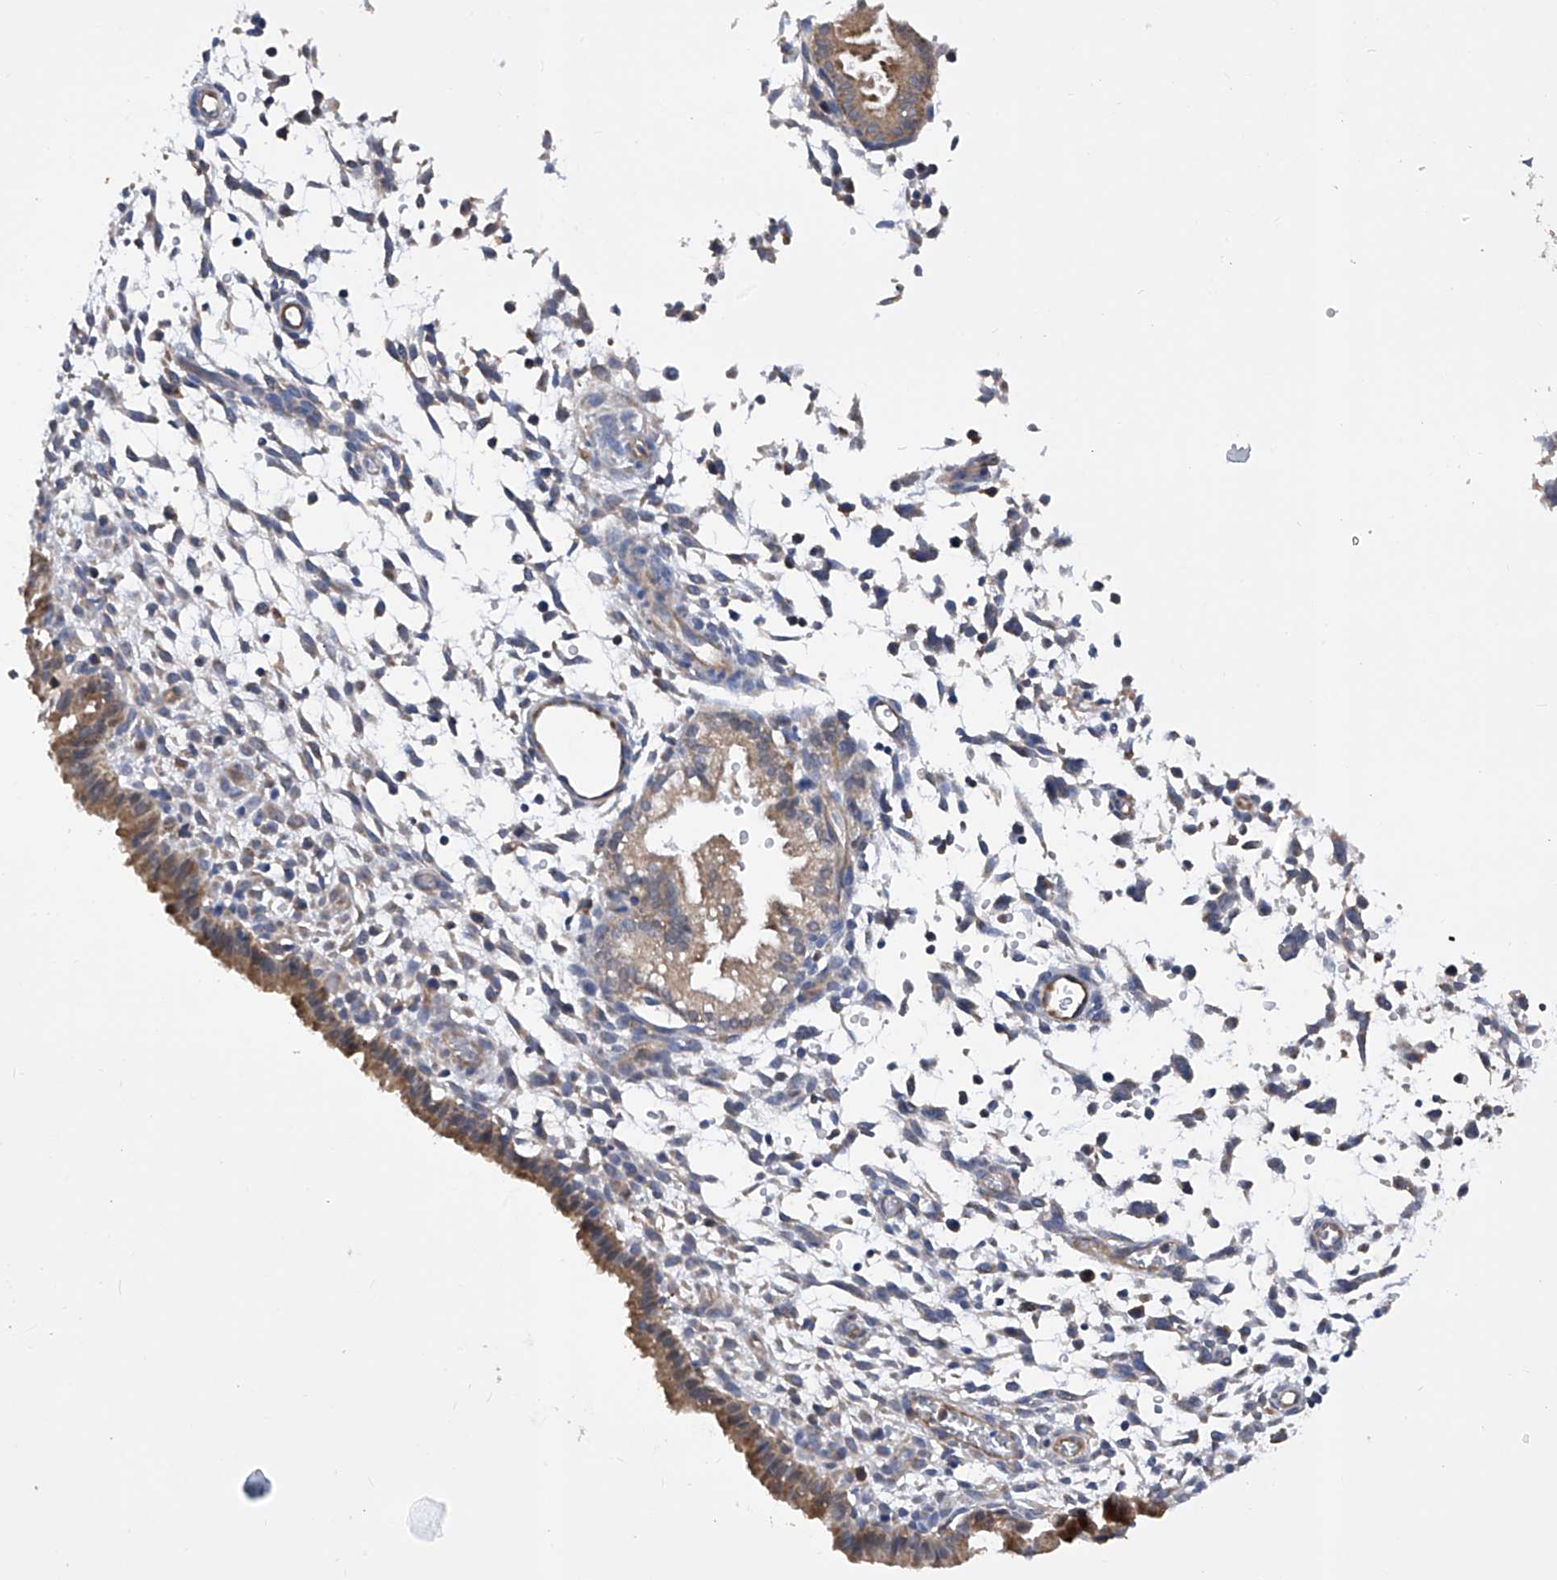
{"staining": {"intensity": "weak", "quantity": "<25%", "location": "cytoplasmic/membranous"}, "tissue": "endometrium", "cell_type": "Cells in endometrial stroma", "image_type": "normal", "snomed": [{"axis": "morphology", "description": "Normal tissue, NOS"}, {"axis": "topography", "description": "Endometrium"}], "caption": "Endometrium stained for a protein using immunohistochemistry (IHC) demonstrates no positivity cells in endometrial stroma.", "gene": "SPATA20", "patient": {"sex": "female", "age": 33}}